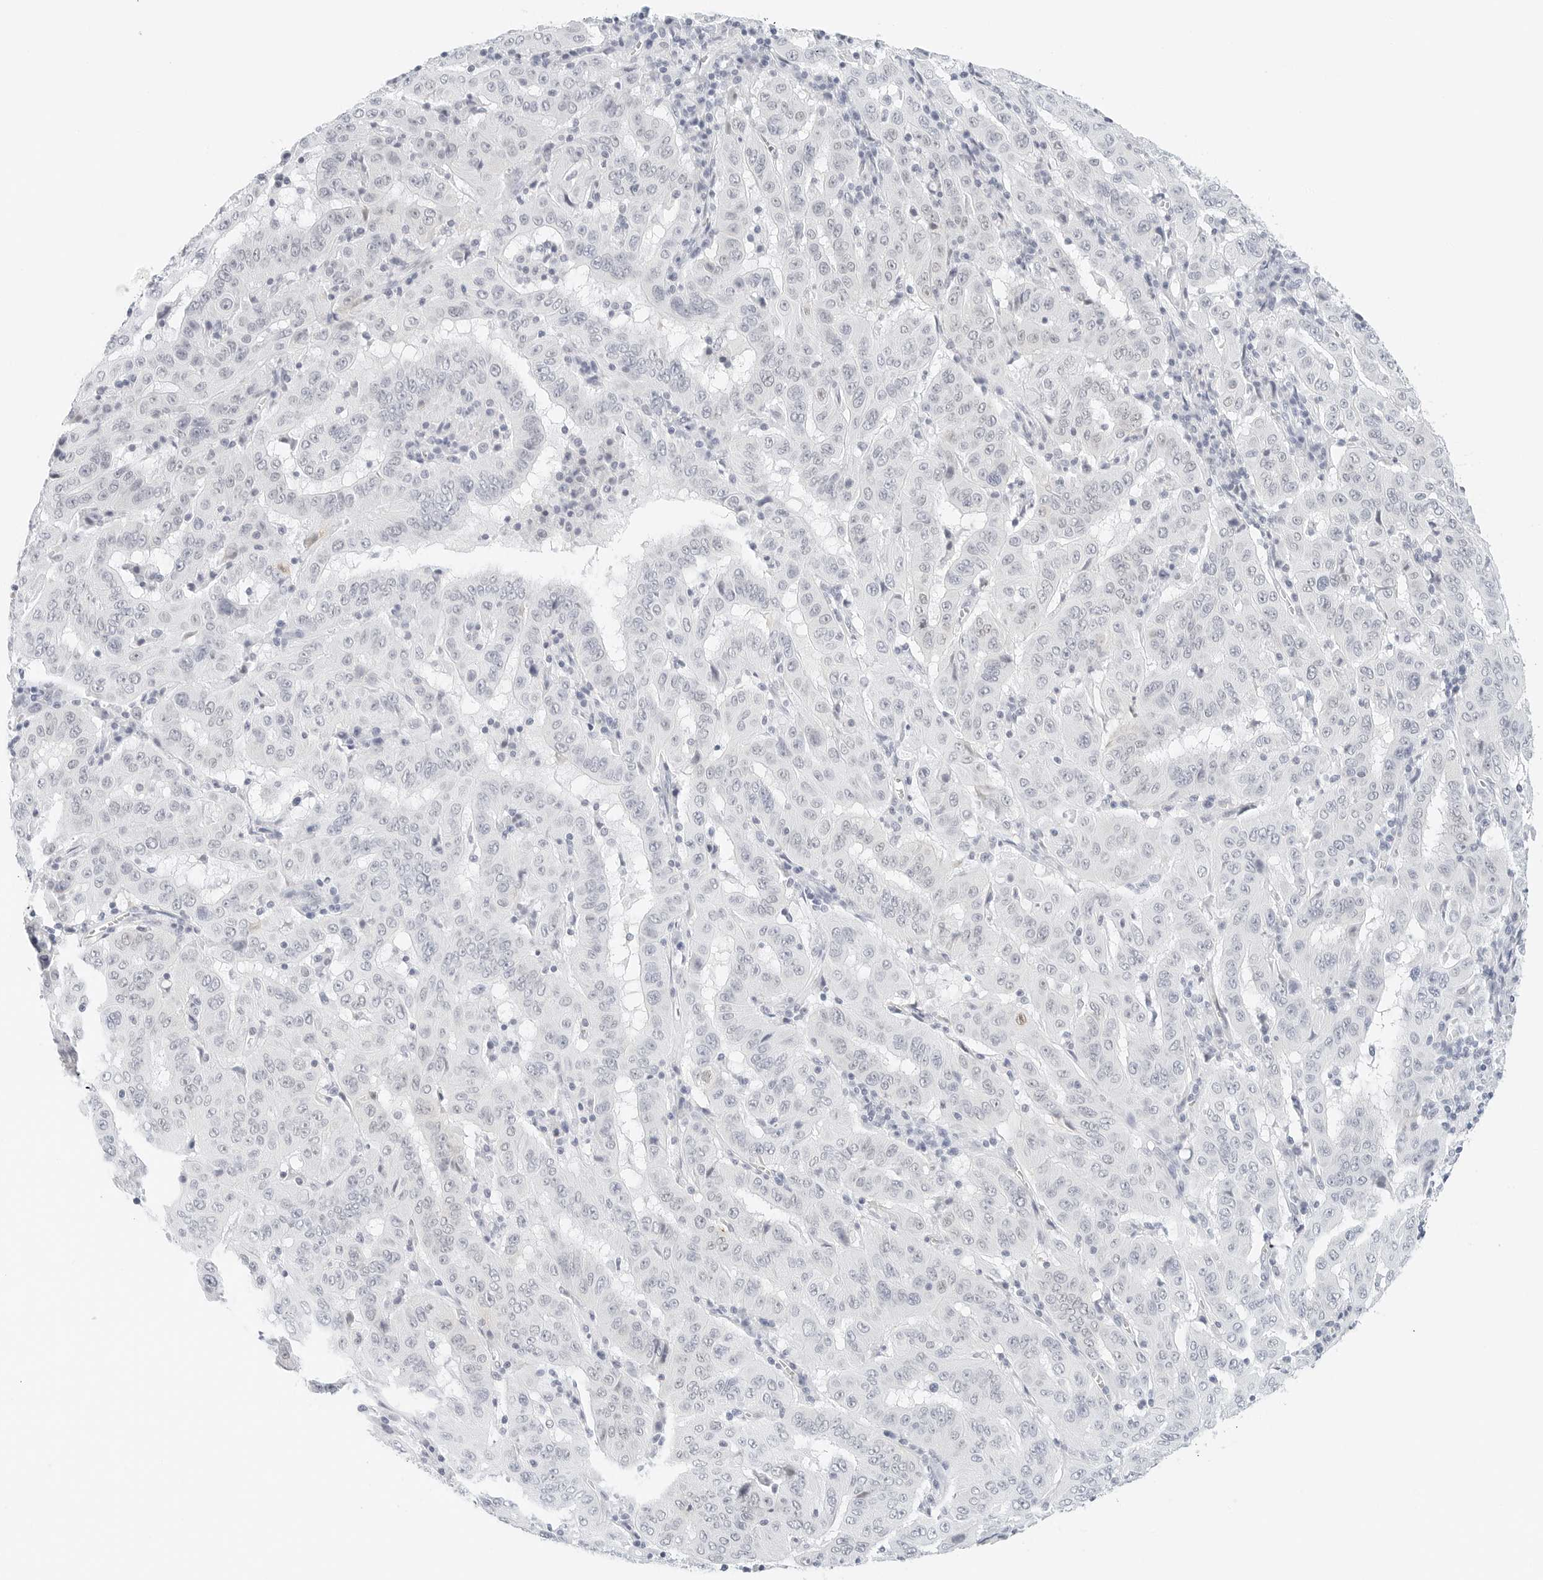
{"staining": {"intensity": "negative", "quantity": "none", "location": "none"}, "tissue": "pancreatic cancer", "cell_type": "Tumor cells", "image_type": "cancer", "snomed": [{"axis": "morphology", "description": "Adenocarcinoma, NOS"}, {"axis": "topography", "description": "Pancreas"}], "caption": "A photomicrograph of pancreatic cancer (adenocarcinoma) stained for a protein displays no brown staining in tumor cells.", "gene": "CD22", "patient": {"sex": "male", "age": 63}}